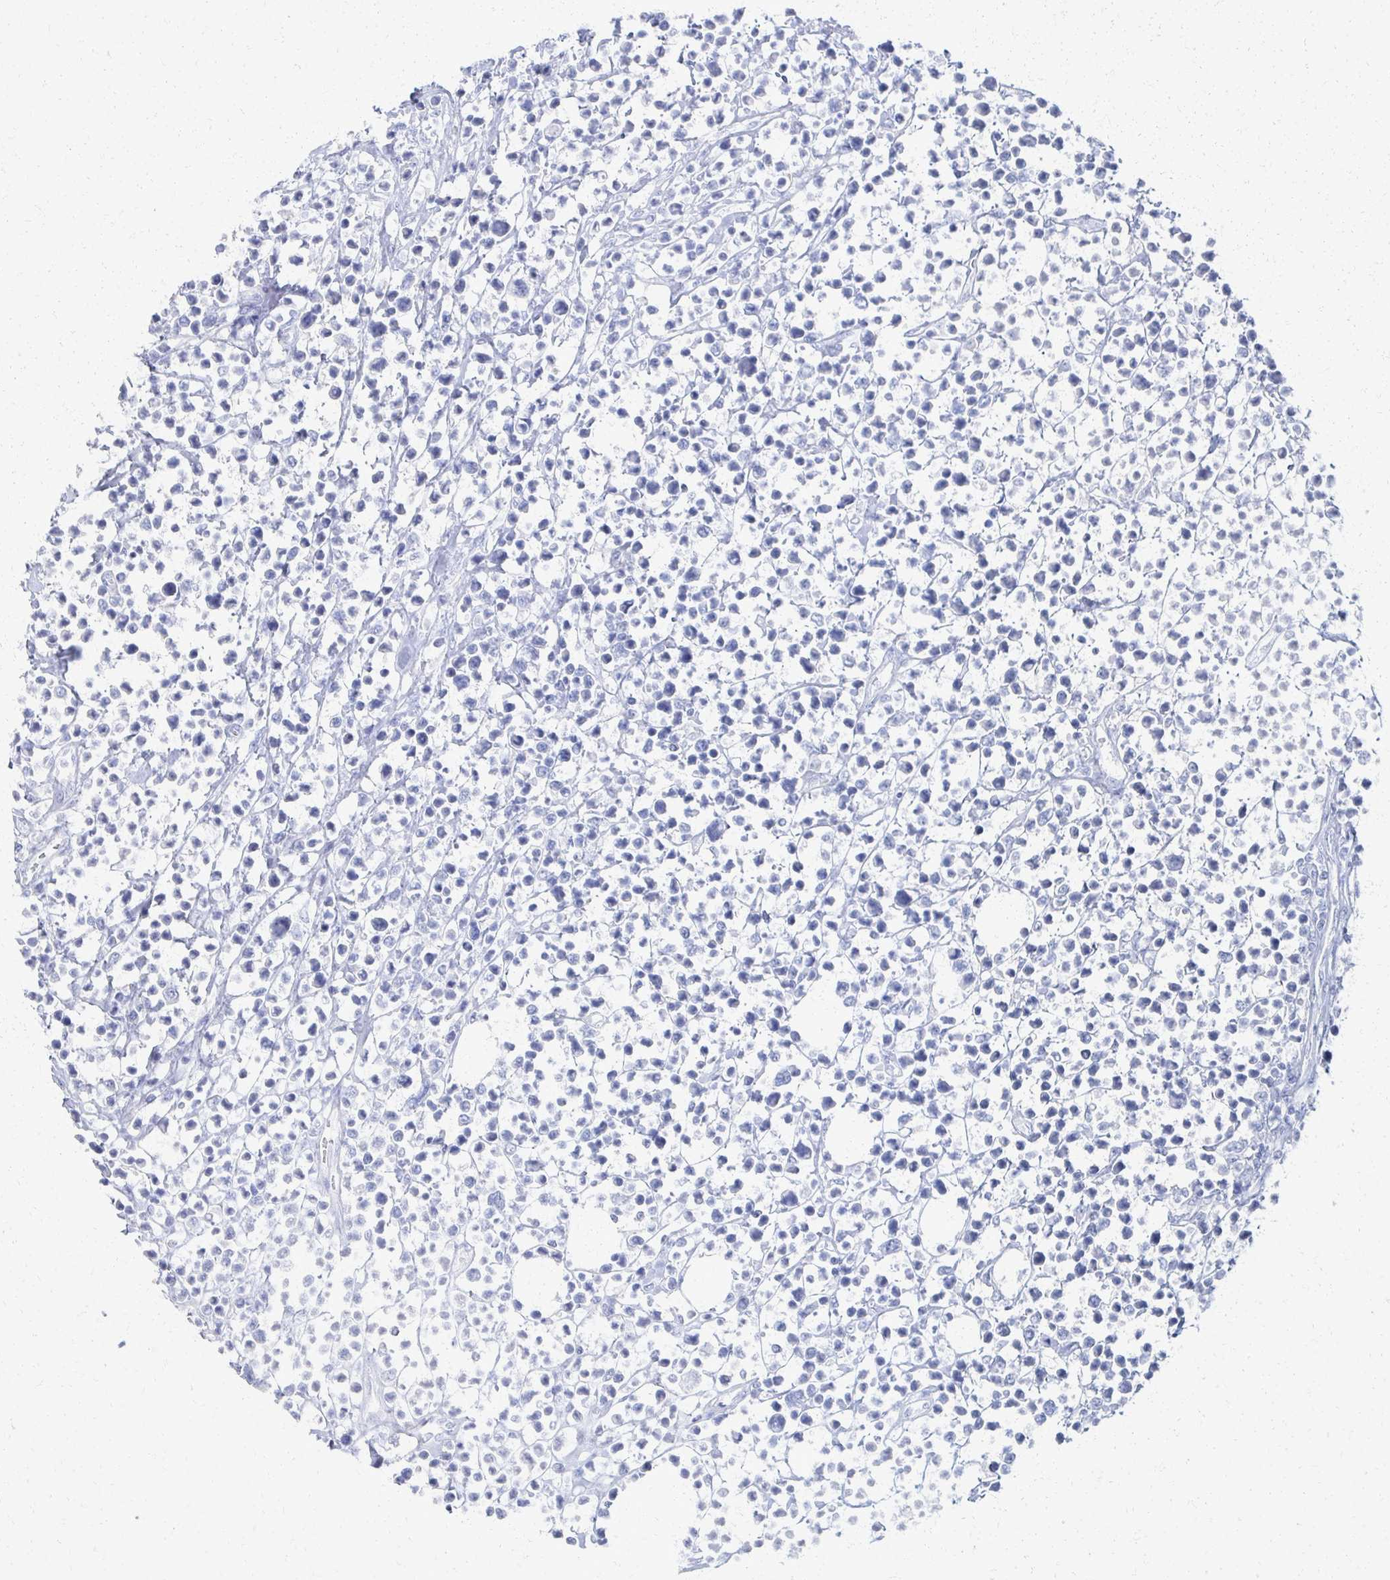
{"staining": {"intensity": "negative", "quantity": "none", "location": "none"}, "tissue": "lymphoma", "cell_type": "Tumor cells", "image_type": "cancer", "snomed": [{"axis": "morphology", "description": "Malignant lymphoma, non-Hodgkin's type, Low grade"}, {"axis": "topography", "description": "Lymph node"}], "caption": "The immunohistochemistry (IHC) micrograph has no significant expression in tumor cells of lymphoma tissue. (Stains: DAB IHC with hematoxylin counter stain, Microscopy: brightfield microscopy at high magnification).", "gene": "PRR20A", "patient": {"sex": "male", "age": 60}}